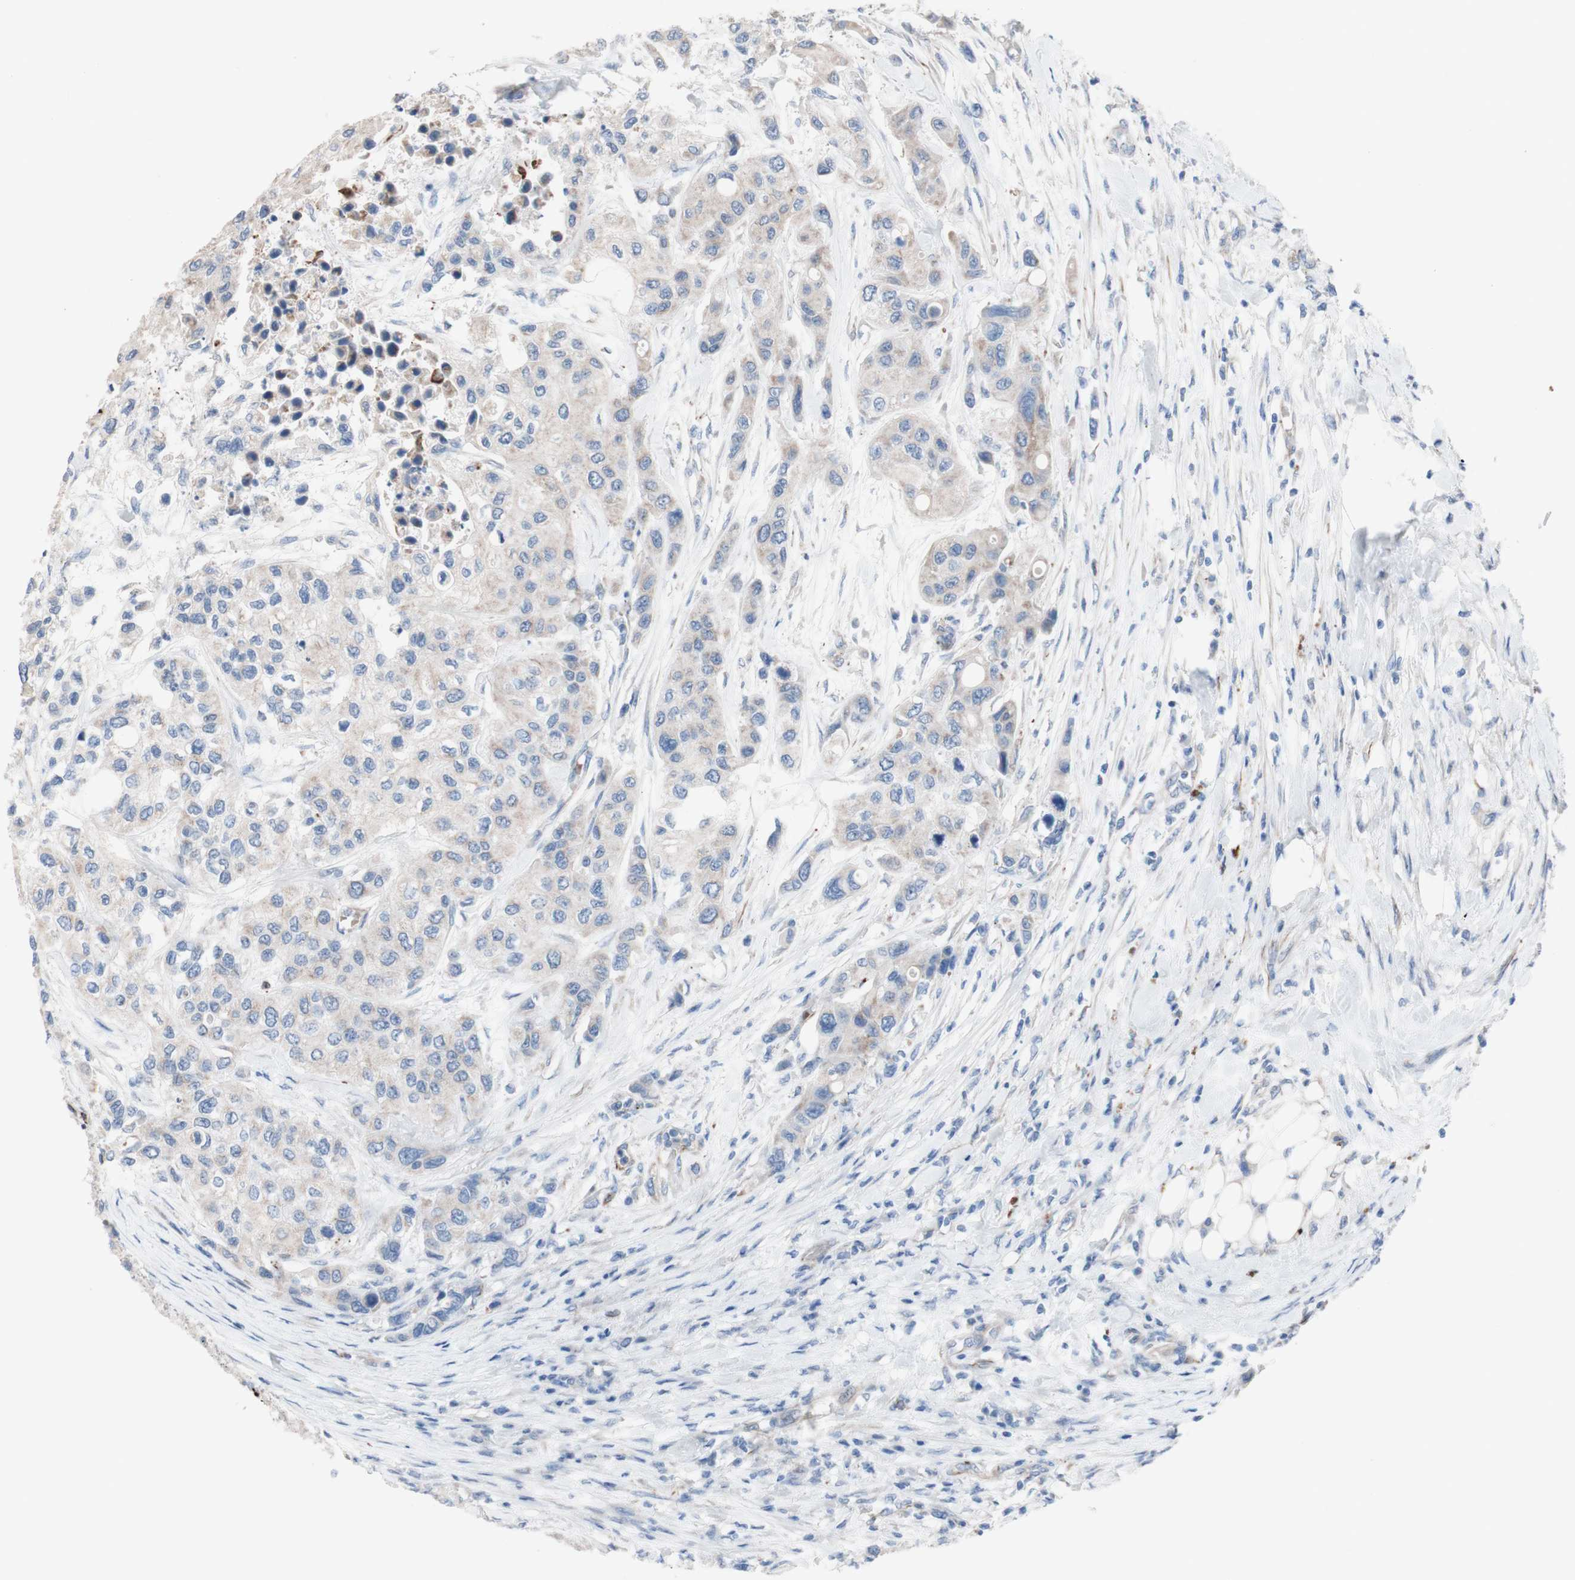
{"staining": {"intensity": "weak", "quantity": "<25%", "location": "cytoplasmic/membranous"}, "tissue": "urothelial cancer", "cell_type": "Tumor cells", "image_type": "cancer", "snomed": [{"axis": "morphology", "description": "Urothelial carcinoma, High grade"}, {"axis": "topography", "description": "Urinary bladder"}], "caption": "DAB immunohistochemical staining of human urothelial carcinoma (high-grade) displays no significant positivity in tumor cells.", "gene": "AGPAT5", "patient": {"sex": "female", "age": 56}}